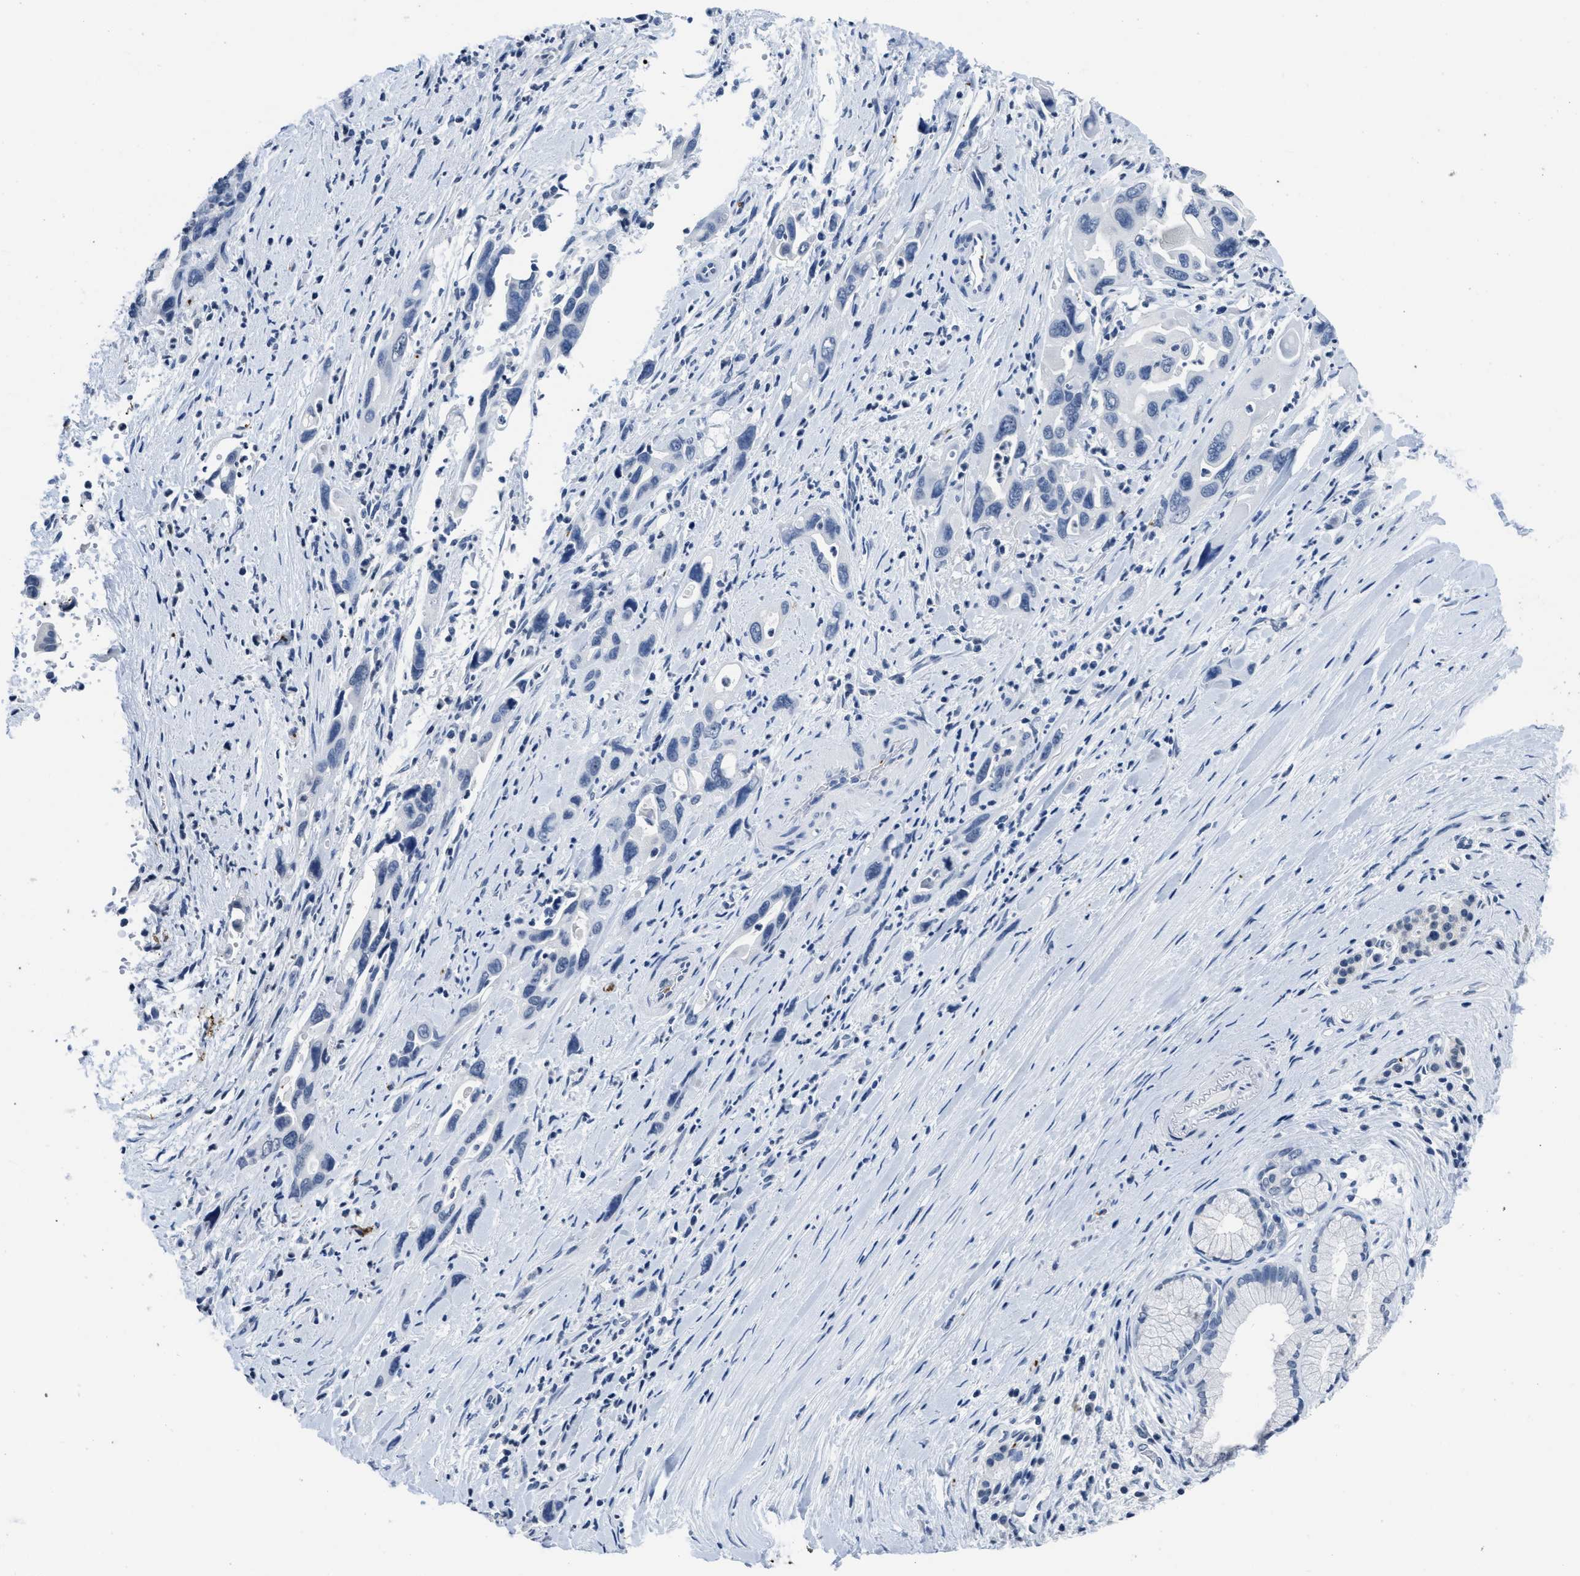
{"staining": {"intensity": "negative", "quantity": "none", "location": "none"}, "tissue": "pancreatic cancer", "cell_type": "Tumor cells", "image_type": "cancer", "snomed": [{"axis": "morphology", "description": "Adenocarcinoma, NOS"}, {"axis": "topography", "description": "Pancreas"}], "caption": "DAB immunohistochemical staining of human pancreatic cancer demonstrates no significant expression in tumor cells.", "gene": "ITGA2B", "patient": {"sex": "female", "age": 70}}